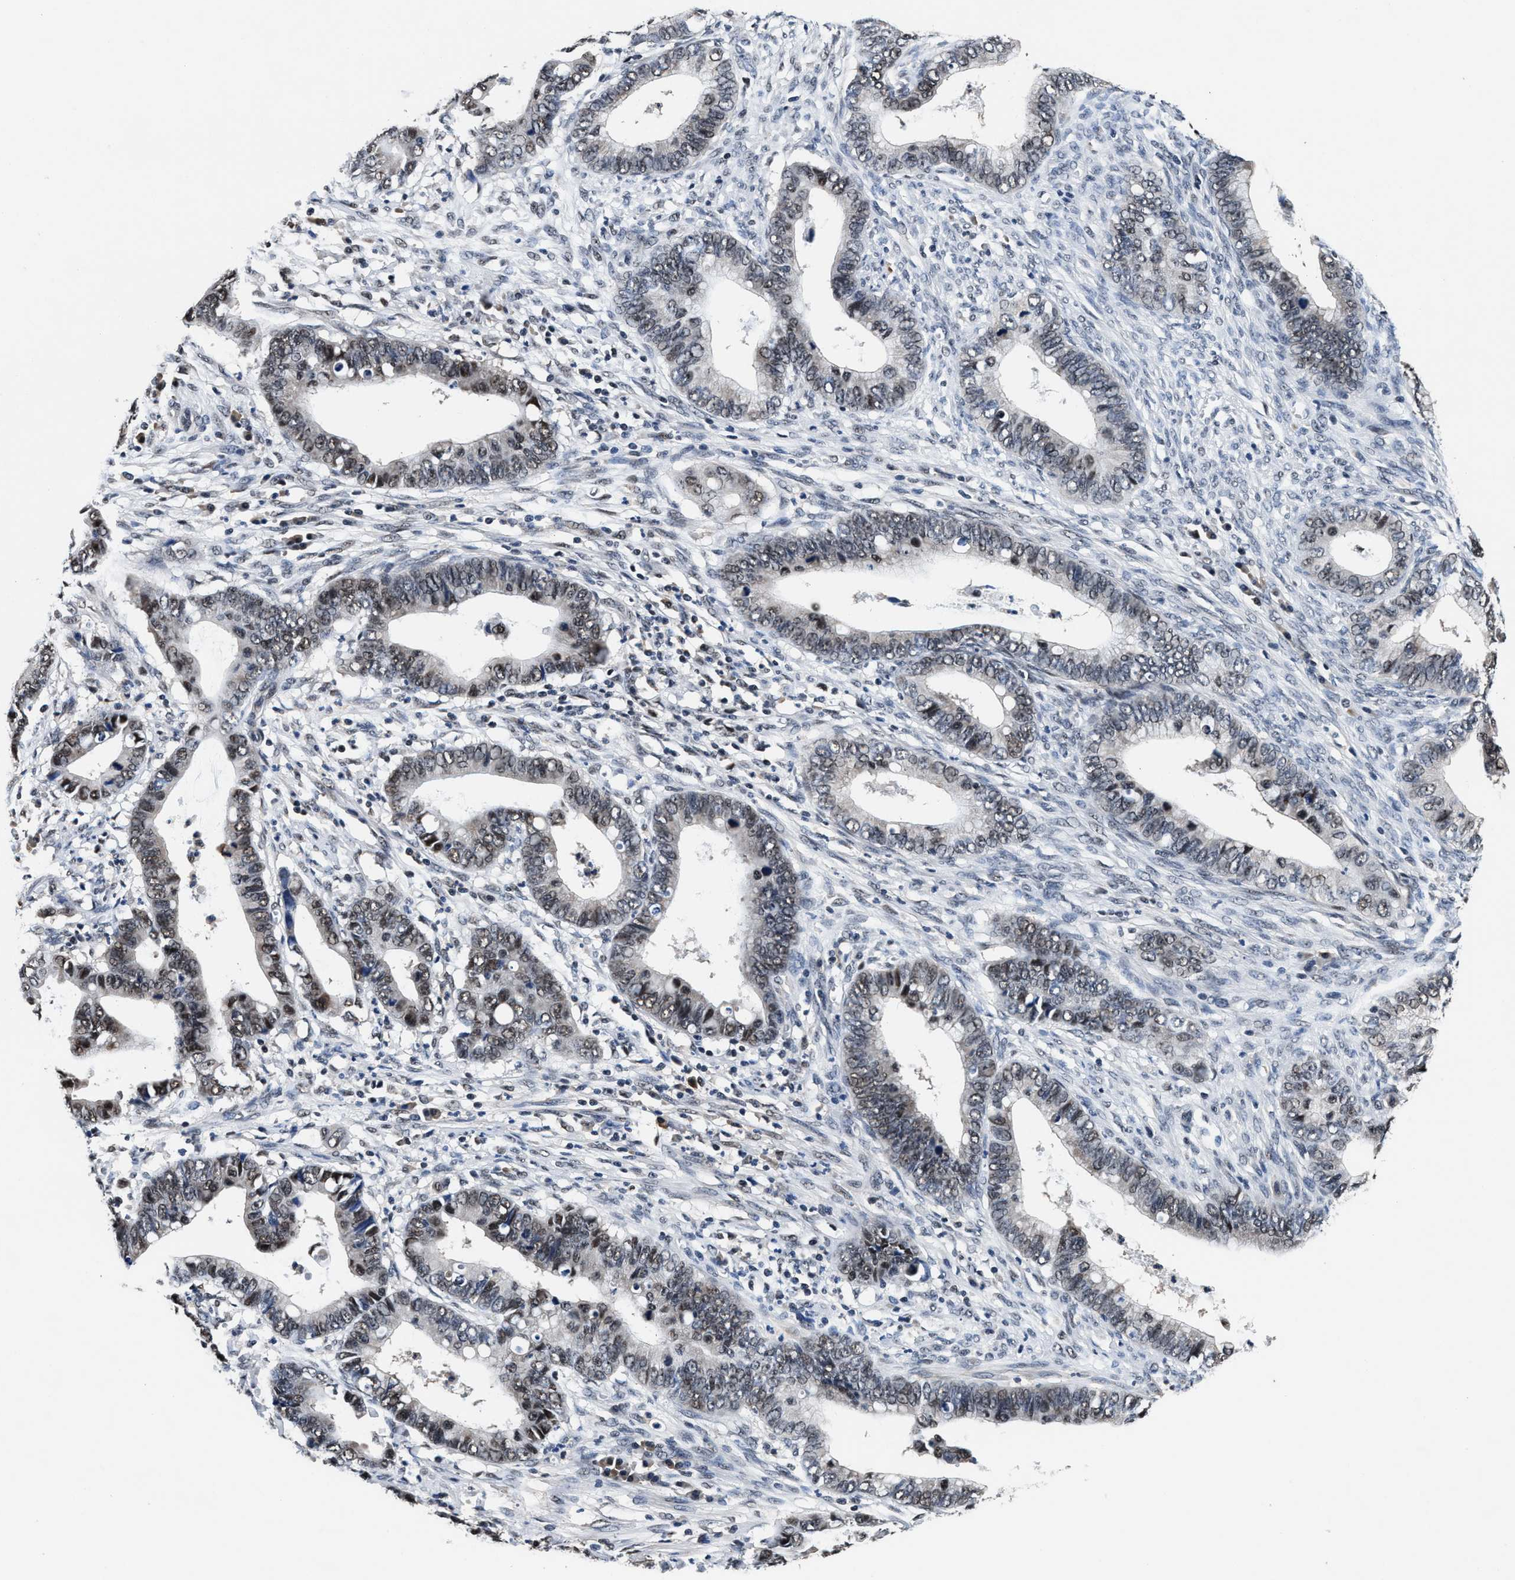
{"staining": {"intensity": "moderate", "quantity": "<25%", "location": "nuclear"}, "tissue": "cervical cancer", "cell_type": "Tumor cells", "image_type": "cancer", "snomed": [{"axis": "morphology", "description": "Adenocarcinoma, NOS"}, {"axis": "topography", "description": "Cervix"}], "caption": "Immunohistochemistry of cervical adenocarcinoma reveals low levels of moderate nuclear positivity in approximately <25% of tumor cells. (DAB IHC with brightfield microscopy, high magnification).", "gene": "USP16", "patient": {"sex": "female", "age": 44}}